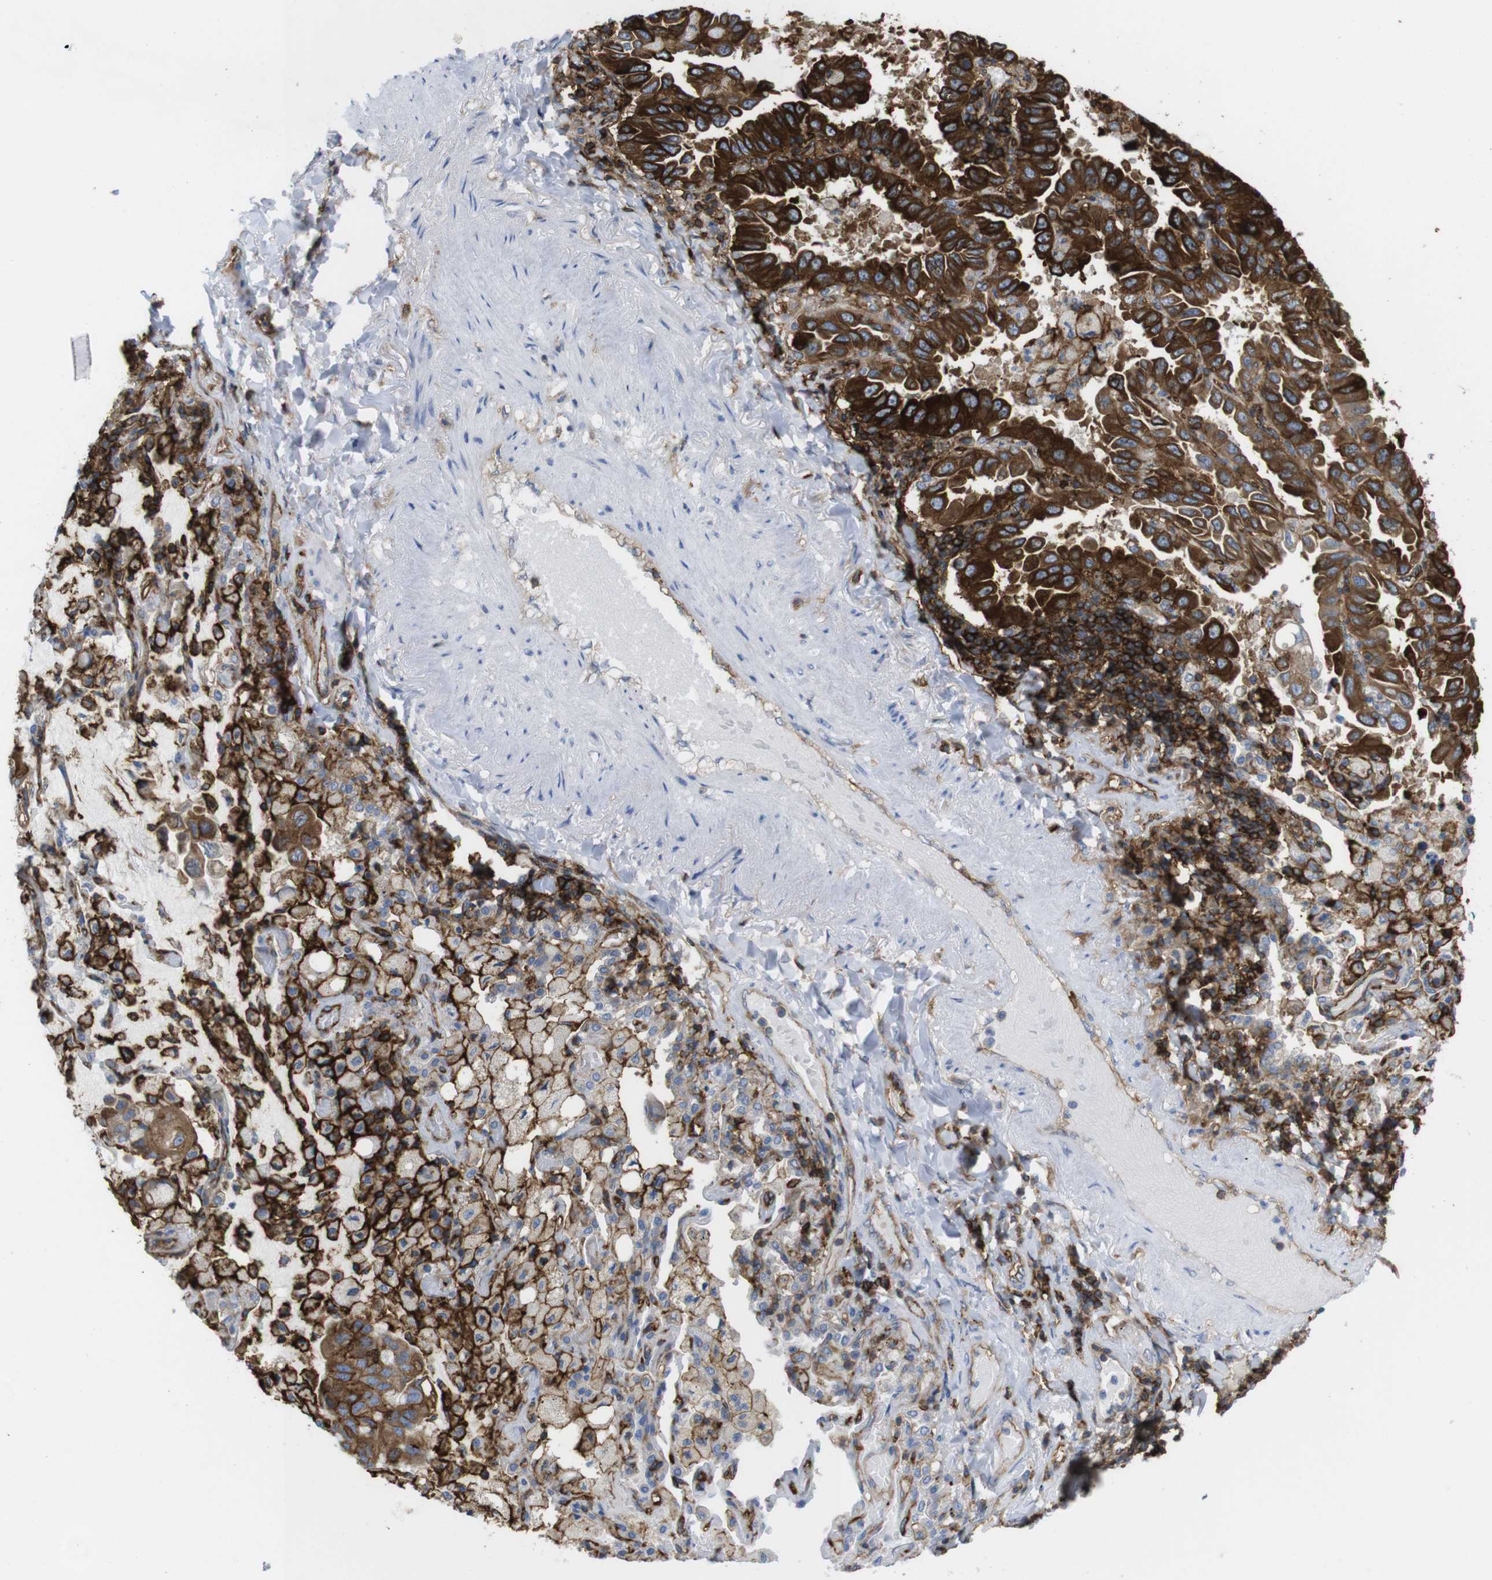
{"staining": {"intensity": "strong", "quantity": ">75%", "location": "cytoplasmic/membranous"}, "tissue": "lung cancer", "cell_type": "Tumor cells", "image_type": "cancer", "snomed": [{"axis": "morphology", "description": "Adenocarcinoma, NOS"}, {"axis": "topography", "description": "Lung"}], "caption": "IHC photomicrograph of adenocarcinoma (lung) stained for a protein (brown), which exhibits high levels of strong cytoplasmic/membranous expression in about >75% of tumor cells.", "gene": "CCR6", "patient": {"sex": "male", "age": 64}}